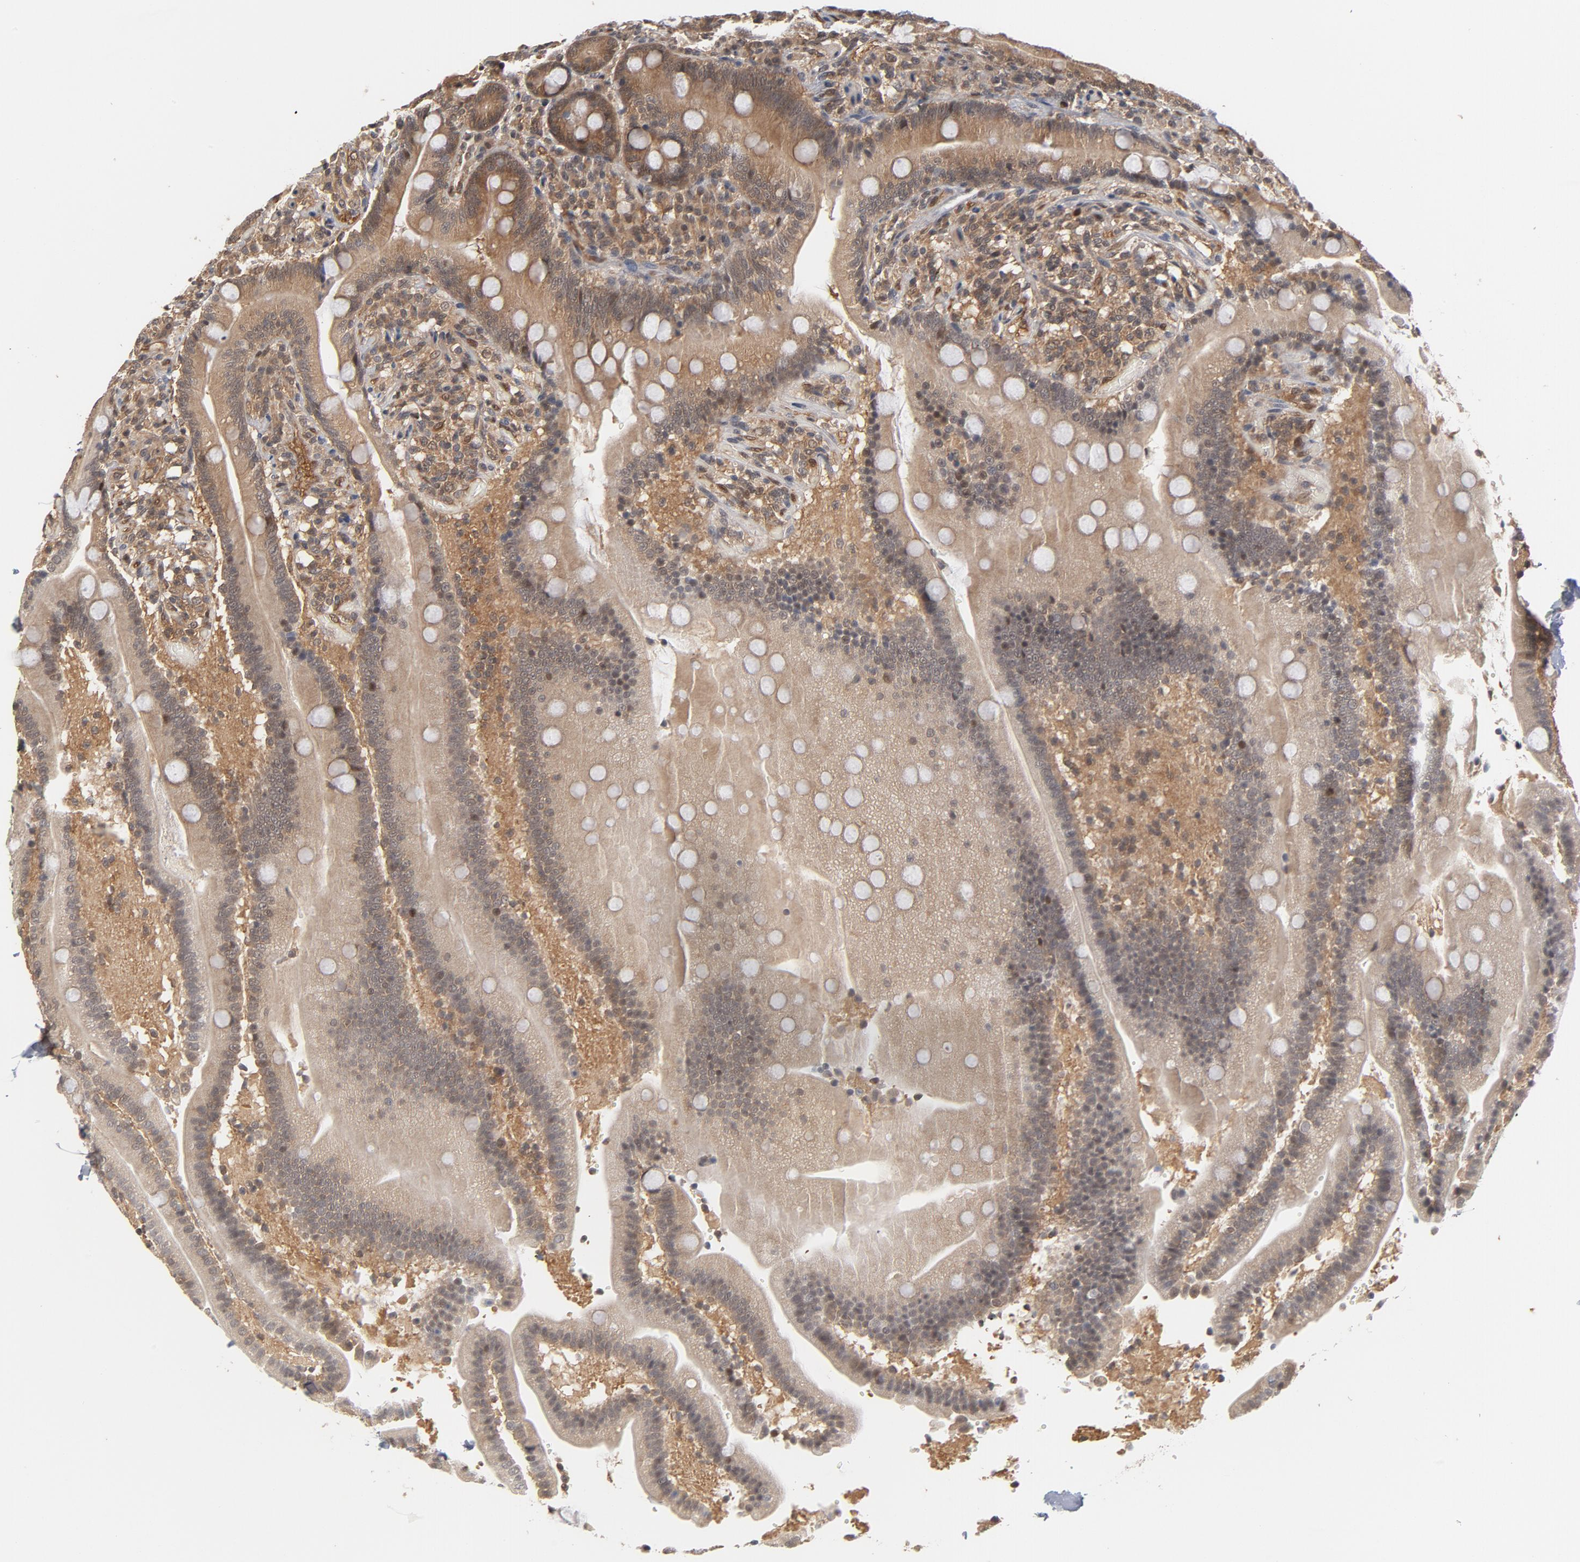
{"staining": {"intensity": "moderate", "quantity": ">75%", "location": "cytoplasmic/membranous"}, "tissue": "duodenum", "cell_type": "Glandular cells", "image_type": "normal", "snomed": [{"axis": "morphology", "description": "Normal tissue, NOS"}, {"axis": "topography", "description": "Duodenum"}], "caption": "Approximately >75% of glandular cells in benign duodenum display moderate cytoplasmic/membranous protein expression as visualized by brown immunohistochemical staining.", "gene": "CDC37", "patient": {"sex": "male", "age": 66}}